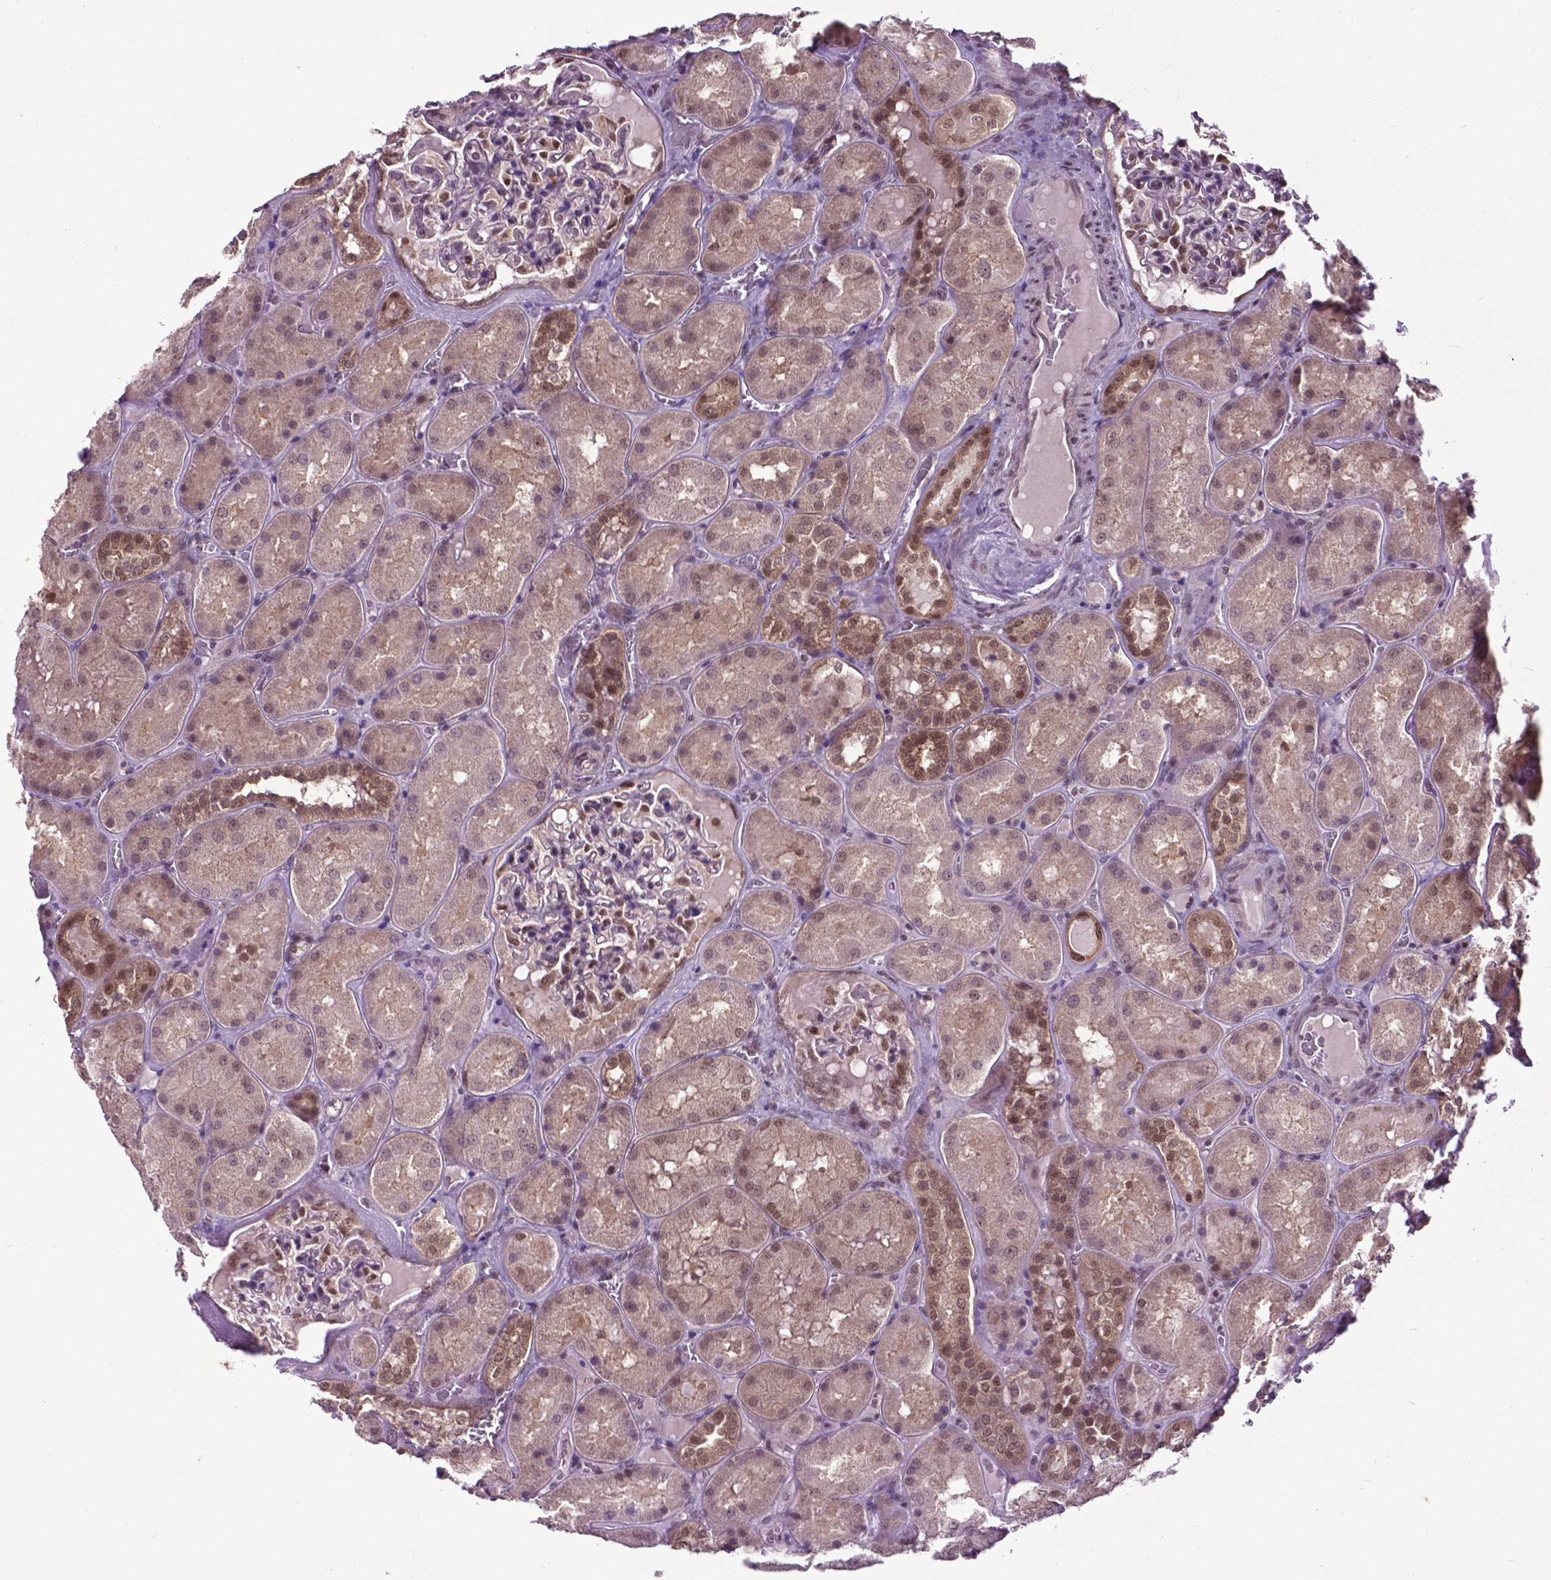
{"staining": {"intensity": "moderate", "quantity": "<25%", "location": "nuclear"}, "tissue": "kidney", "cell_type": "Cells in glomeruli", "image_type": "normal", "snomed": [{"axis": "morphology", "description": "Normal tissue, NOS"}, {"axis": "topography", "description": "Kidney"}], "caption": "Brown immunohistochemical staining in unremarkable human kidney displays moderate nuclear positivity in approximately <25% of cells in glomeruli. The staining is performed using DAB brown chromogen to label protein expression. The nuclei are counter-stained blue using hematoxylin.", "gene": "FAF1", "patient": {"sex": "male", "age": 73}}